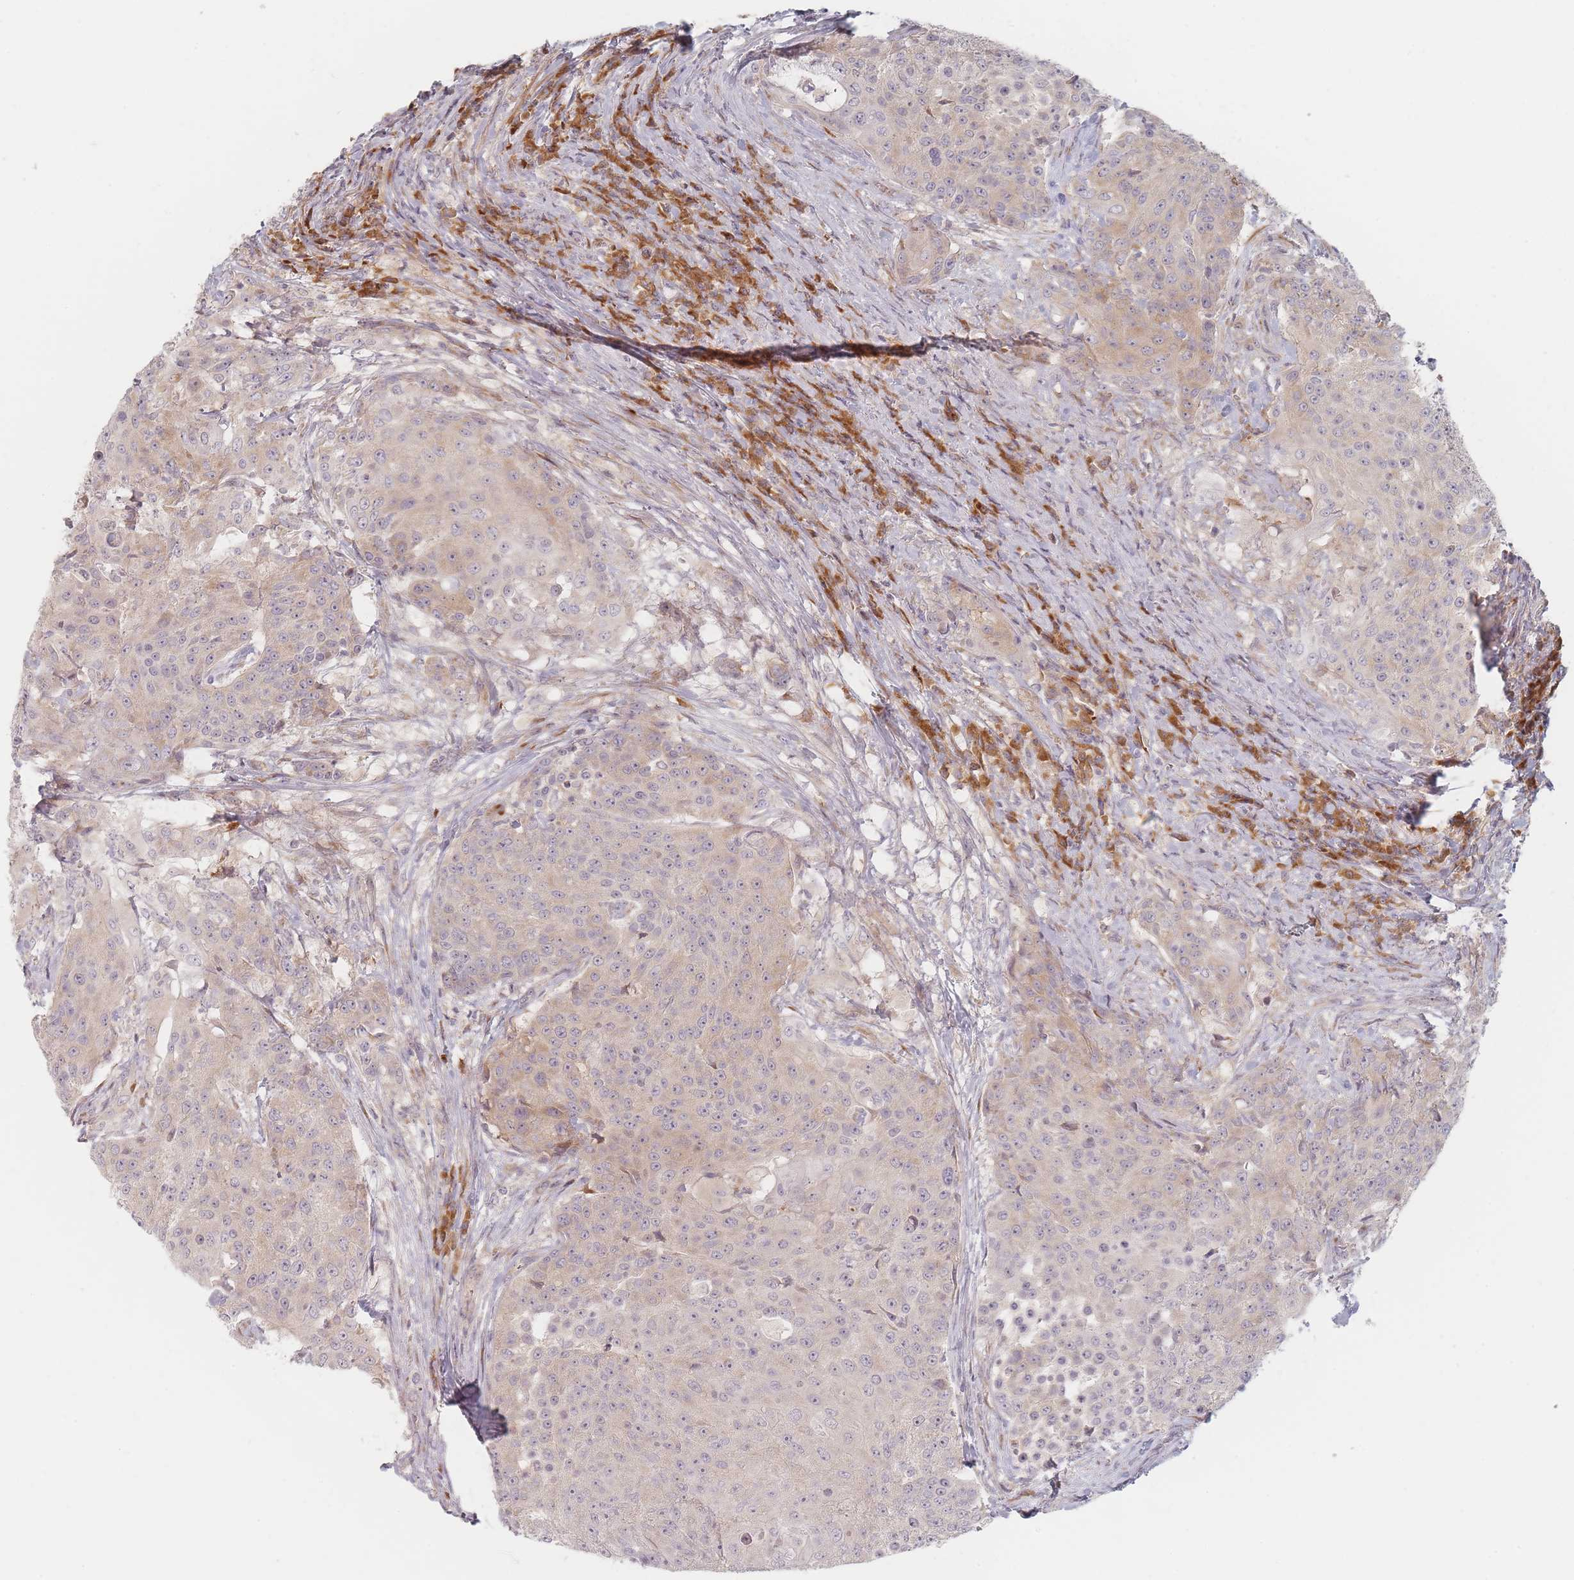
{"staining": {"intensity": "weak", "quantity": ">75%", "location": "cytoplasmic/membranous"}, "tissue": "urothelial cancer", "cell_type": "Tumor cells", "image_type": "cancer", "snomed": [{"axis": "morphology", "description": "Urothelial carcinoma, High grade"}, {"axis": "topography", "description": "Urinary bladder"}], "caption": "An IHC micrograph of neoplastic tissue is shown. Protein staining in brown highlights weak cytoplasmic/membranous positivity in urothelial carcinoma (high-grade) within tumor cells. The staining was performed using DAB (3,3'-diaminobenzidine), with brown indicating positive protein expression. Nuclei are stained blue with hematoxylin.", "gene": "ZKSCAN7", "patient": {"sex": "female", "age": 63}}